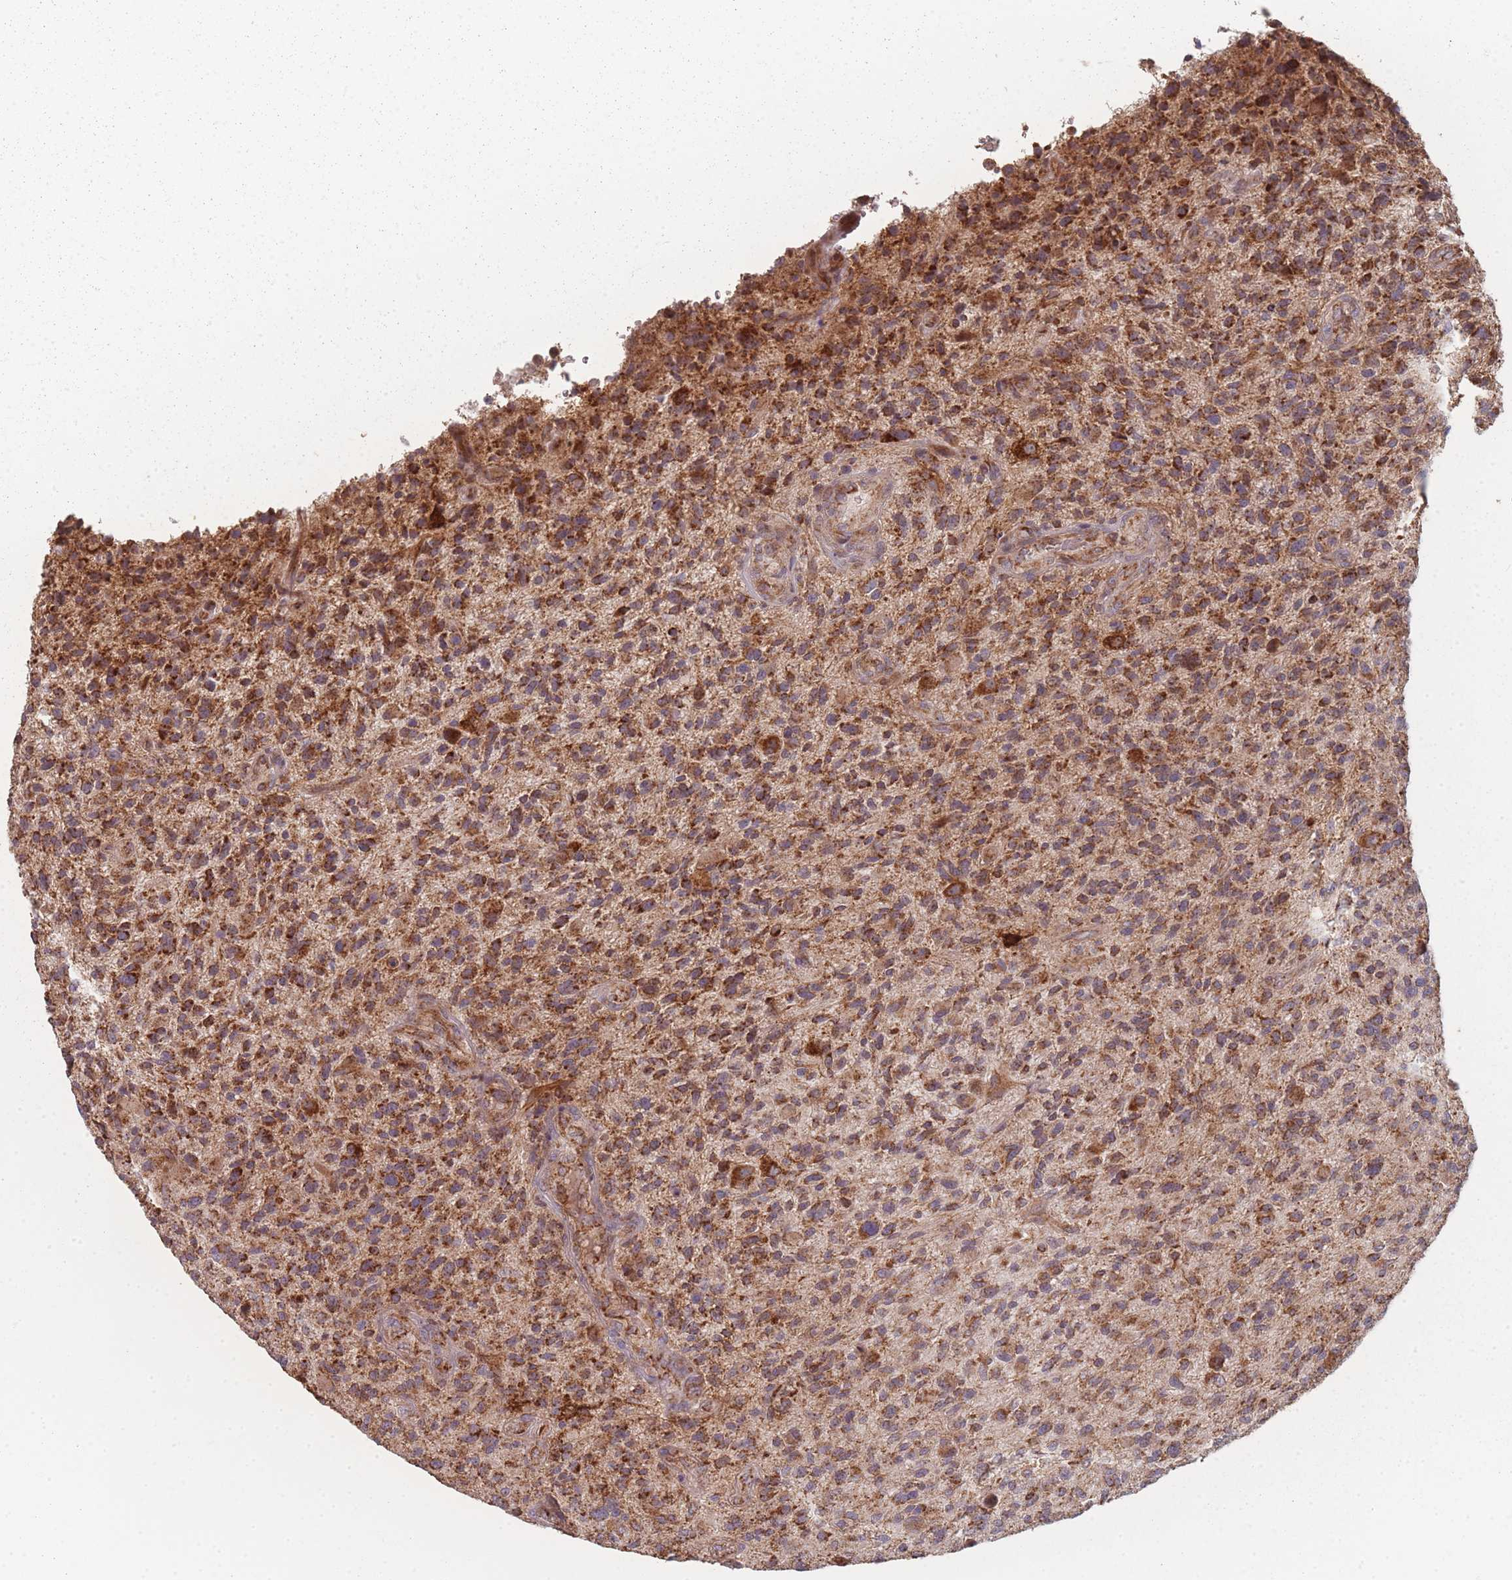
{"staining": {"intensity": "moderate", "quantity": ">75%", "location": "cytoplasmic/membranous"}, "tissue": "glioma", "cell_type": "Tumor cells", "image_type": "cancer", "snomed": [{"axis": "morphology", "description": "Glioma, malignant, High grade"}, {"axis": "topography", "description": "Brain"}], "caption": "Protein staining displays moderate cytoplasmic/membranous expression in approximately >75% of tumor cells in malignant glioma (high-grade). (brown staining indicates protein expression, while blue staining denotes nuclei).", "gene": "PSMB3", "patient": {"sex": "male", "age": 47}}